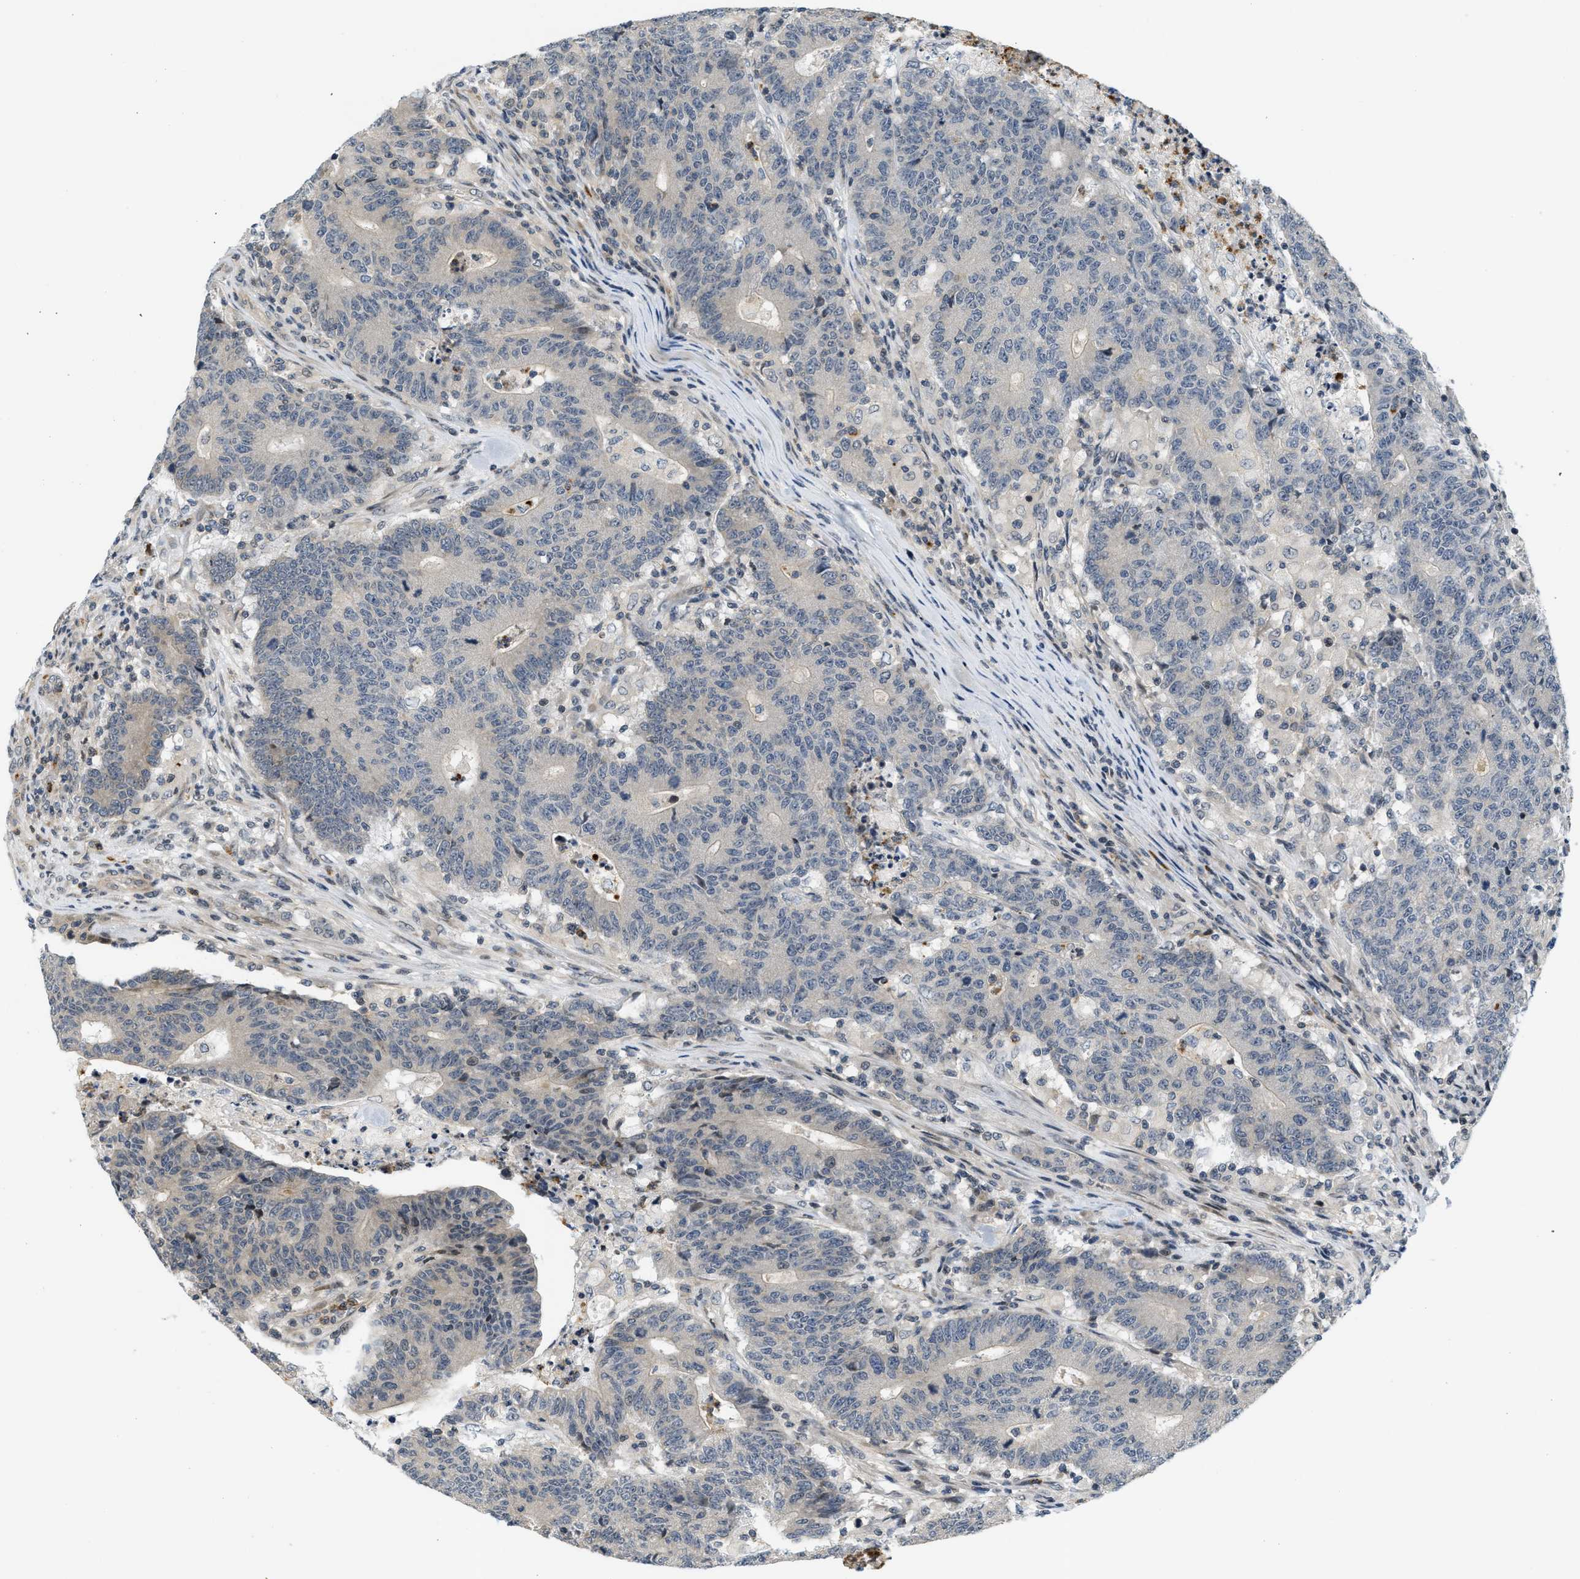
{"staining": {"intensity": "negative", "quantity": "none", "location": "none"}, "tissue": "colorectal cancer", "cell_type": "Tumor cells", "image_type": "cancer", "snomed": [{"axis": "morphology", "description": "Normal tissue, NOS"}, {"axis": "morphology", "description": "Adenocarcinoma, NOS"}, {"axis": "topography", "description": "Colon"}], "caption": "High magnification brightfield microscopy of colorectal adenocarcinoma stained with DAB (brown) and counterstained with hematoxylin (blue): tumor cells show no significant staining.", "gene": "KMT2A", "patient": {"sex": "female", "age": 75}}